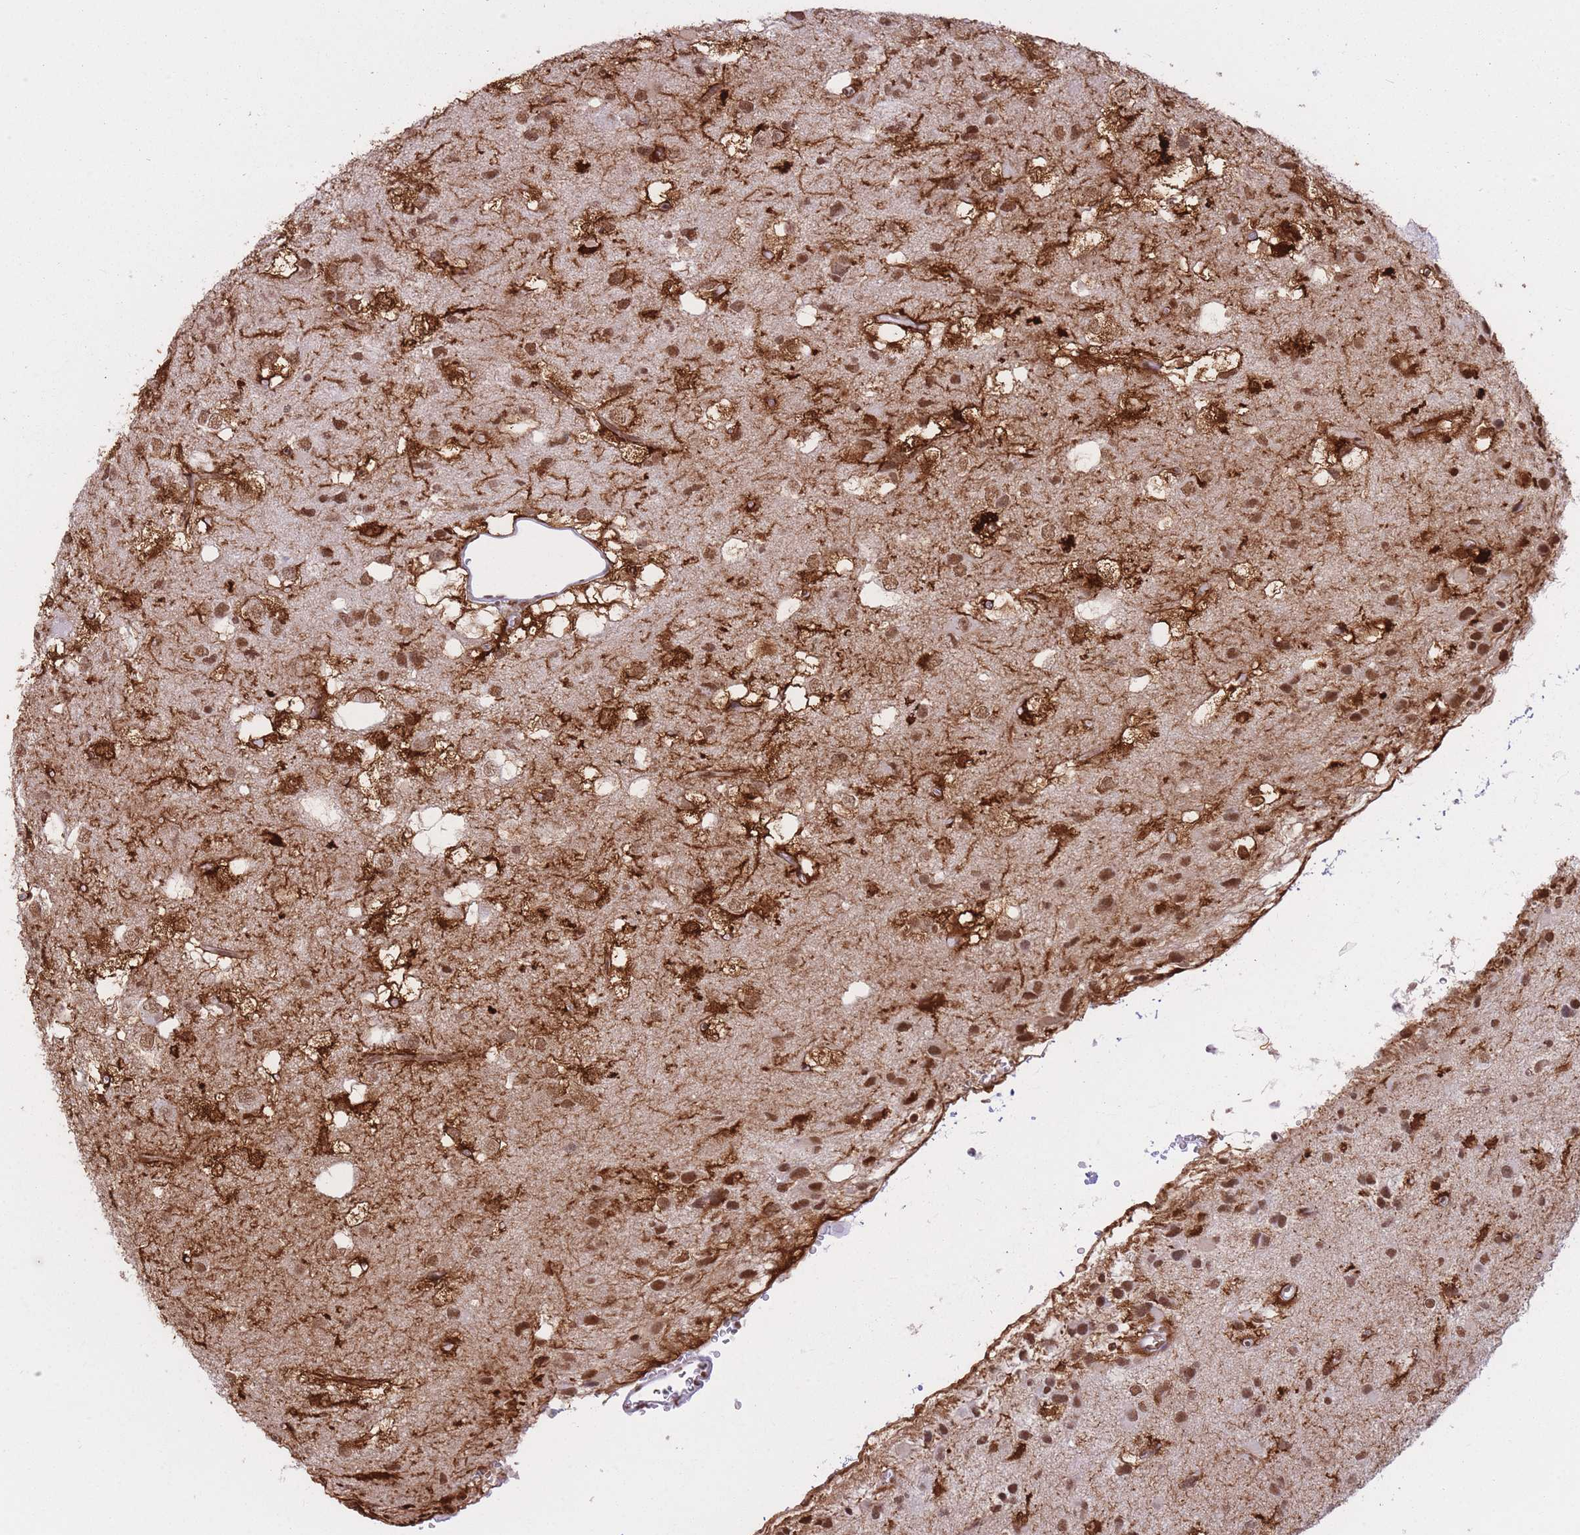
{"staining": {"intensity": "moderate", "quantity": ">75%", "location": "nuclear"}, "tissue": "glioma", "cell_type": "Tumor cells", "image_type": "cancer", "snomed": [{"axis": "morphology", "description": "Glioma, malignant, High grade"}, {"axis": "topography", "description": "Brain"}], "caption": "This histopathology image shows immunohistochemistry (IHC) staining of human glioma, with medium moderate nuclear staining in approximately >75% of tumor cells.", "gene": "HNRNPUL1", "patient": {"sex": "male", "age": 53}}